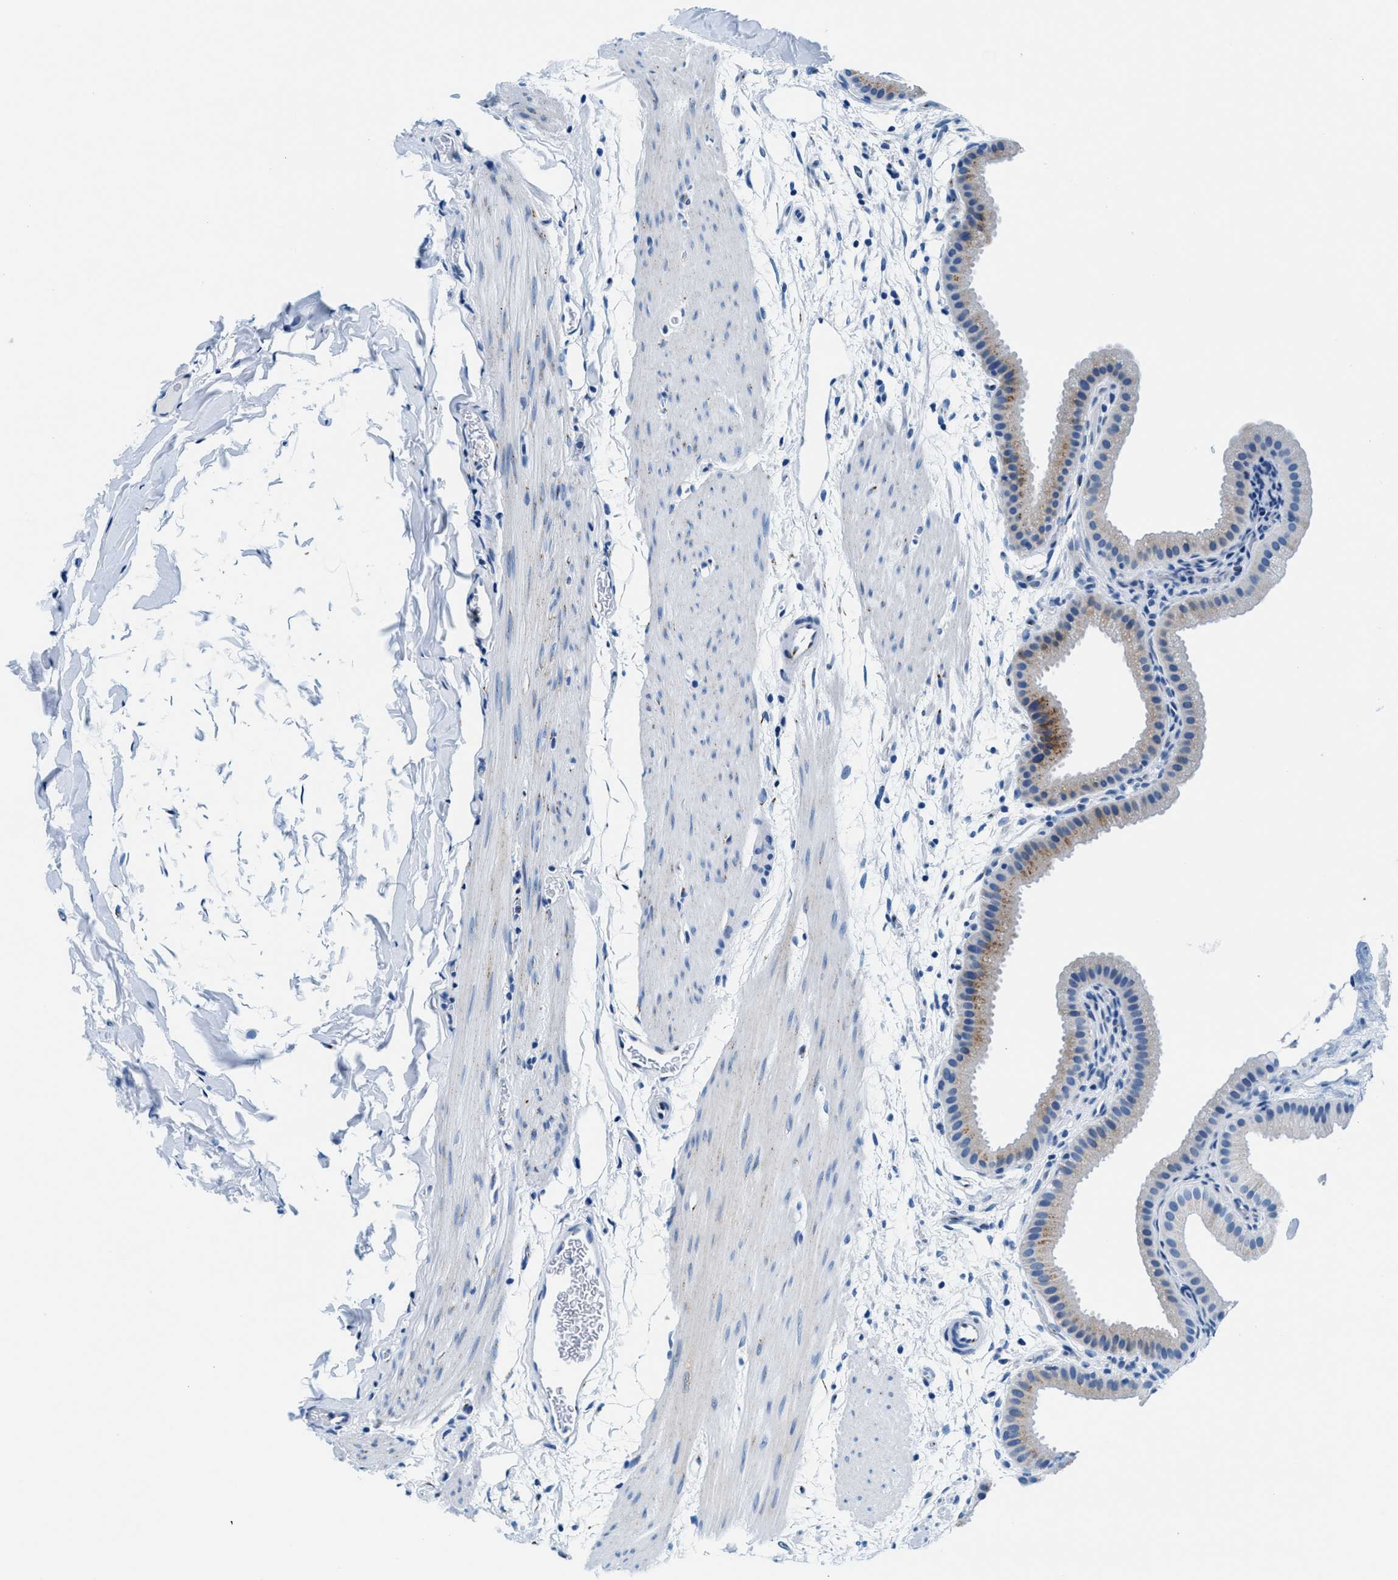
{"staining": {"intensity": "moderate", "quantity": "<25%", "location": "cytoplasmic/membranous"}, "tissue": "gallbladder", "cell_type": "Glandular cells", "image_type": "normal", "snomed": [{"axis": "morphology", "description": "Normal tissue, NOS"}, {"axis": "topography", "description": "Gallbladder"}], "caption": "DAB immunohistochemical staining of benign human gallbladder exhibits moderate cytoplasmic/membranous protein positivity in approximately <25% of glandular cells. (DAB (3,3'-diaminobenzidine) = brown stain, brightfield microscopy at high magnification).", "gene": "VPS53", "patient": {"sex": "female", "age": 64}}